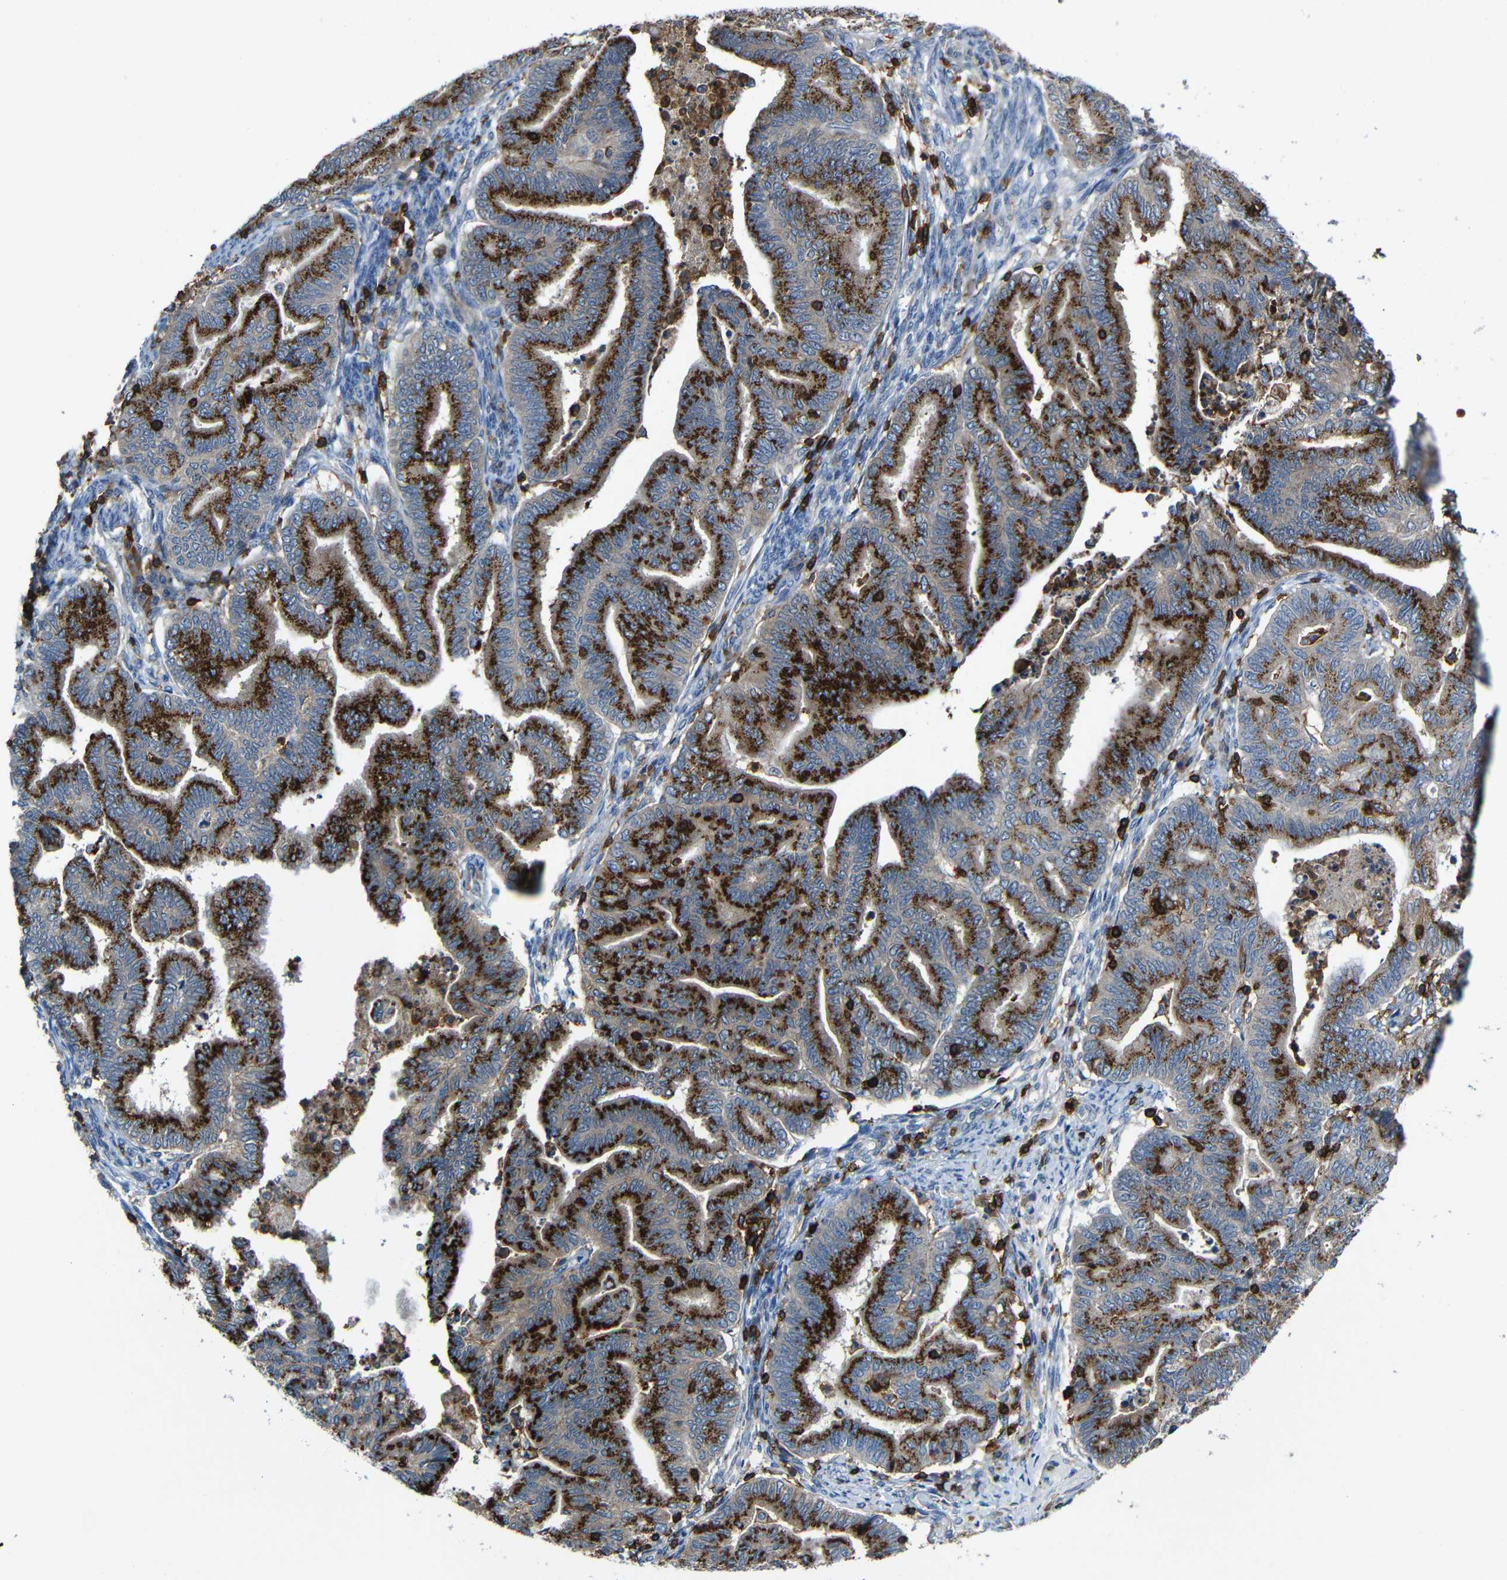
{"staining": {"intensity": "strong", "quantity": ">75%", "location": "cytoplasmic/membranous"}, "tissue": "endometrial cancer", "cell_type": "Tumor cells", "image_type": "cancer", "snomed": [{"axis": "morphology", "description": "Adenocarcinoma, NOS"}, {"axis": "topography", "description": "Endometrium"}], "caption": "Tumor cells reveal high levels of strong cytoplasmic/membranous expression in approximately >75% of cells in human endometrial adenocarcinoma. (brown staining indicates protein expression, while blue staining denotes nuclei).", "gene": "P2RY12", "patient": {"sex": "female", "age": 79}}